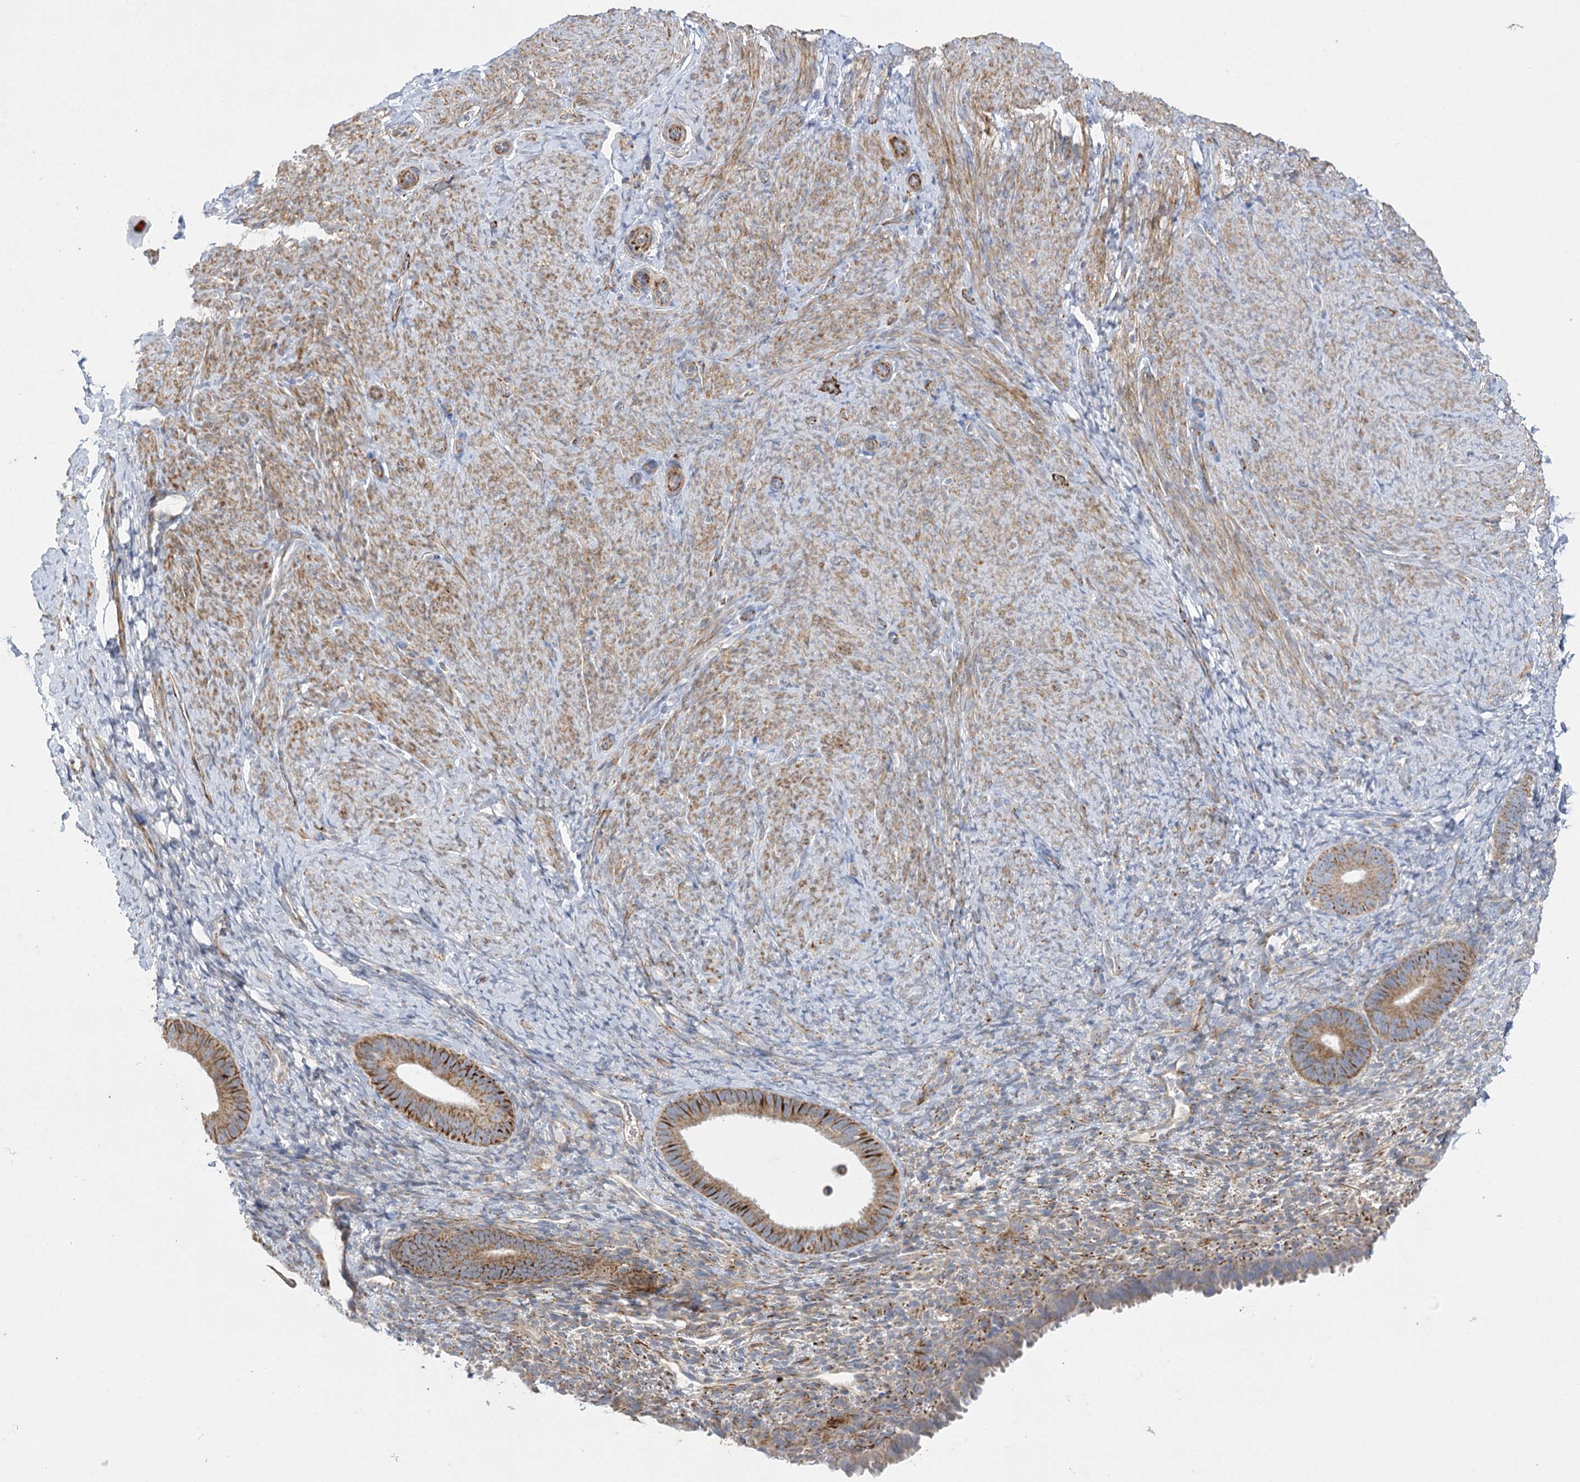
{"staining": {"intensity": "negative", "quantity": "none", "location": "none"}, "tissue": "endometrium", "cell_type": "Cells in endometrial stroma", "image_type": "normal", "snomed": [{"axis": "morphology", "description": "Normal tissue, NOS"}, {"axis": "topography", "description": "Endometrium"}], "caption": "Immunohistochemical staining of unremarkable endometrium shows no significant staining in cells in endometrial stroma.", "gene": "DHTKD1", "patient": {"sex": "female", "age": 65}}